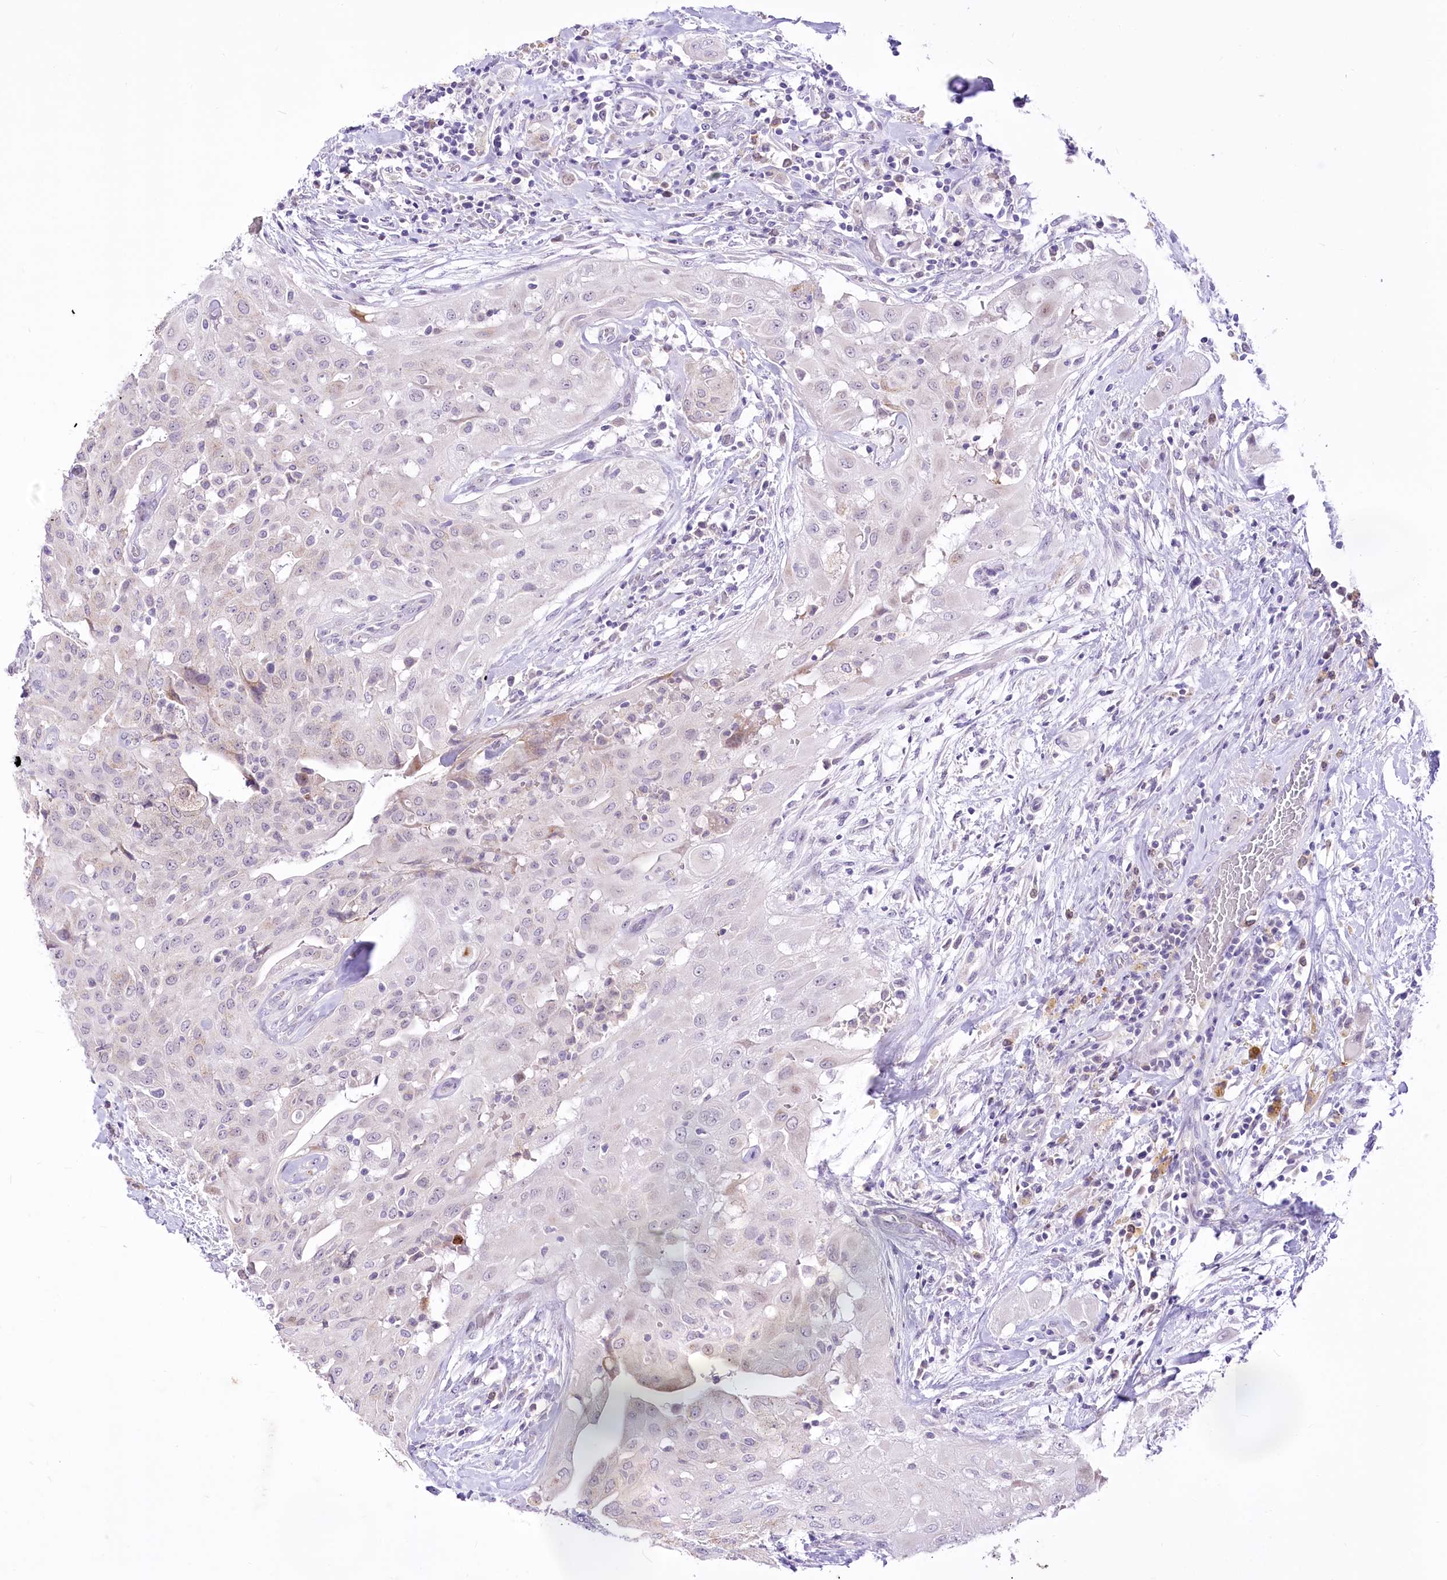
{"staining": {"intensity": "negative", "quantity": "none", "location": "none"}, "tissue": "thyroid cancer", "cell_type": "Tumor cells", "image_type": "cancer", "snomed": [{"axis": "morphology", "description": "Papillary adenocarcinoma, NOS"}, {"axis": "topography", "description": "Thyroid gland"}], "caption": "Immunohistochemistry (IHC) of human thyroid papillary adenocarcinoma demonstrates no positivity in tumor cells.", "gene": "BEND7", "patient": {"sex": "female", "age": 59}}